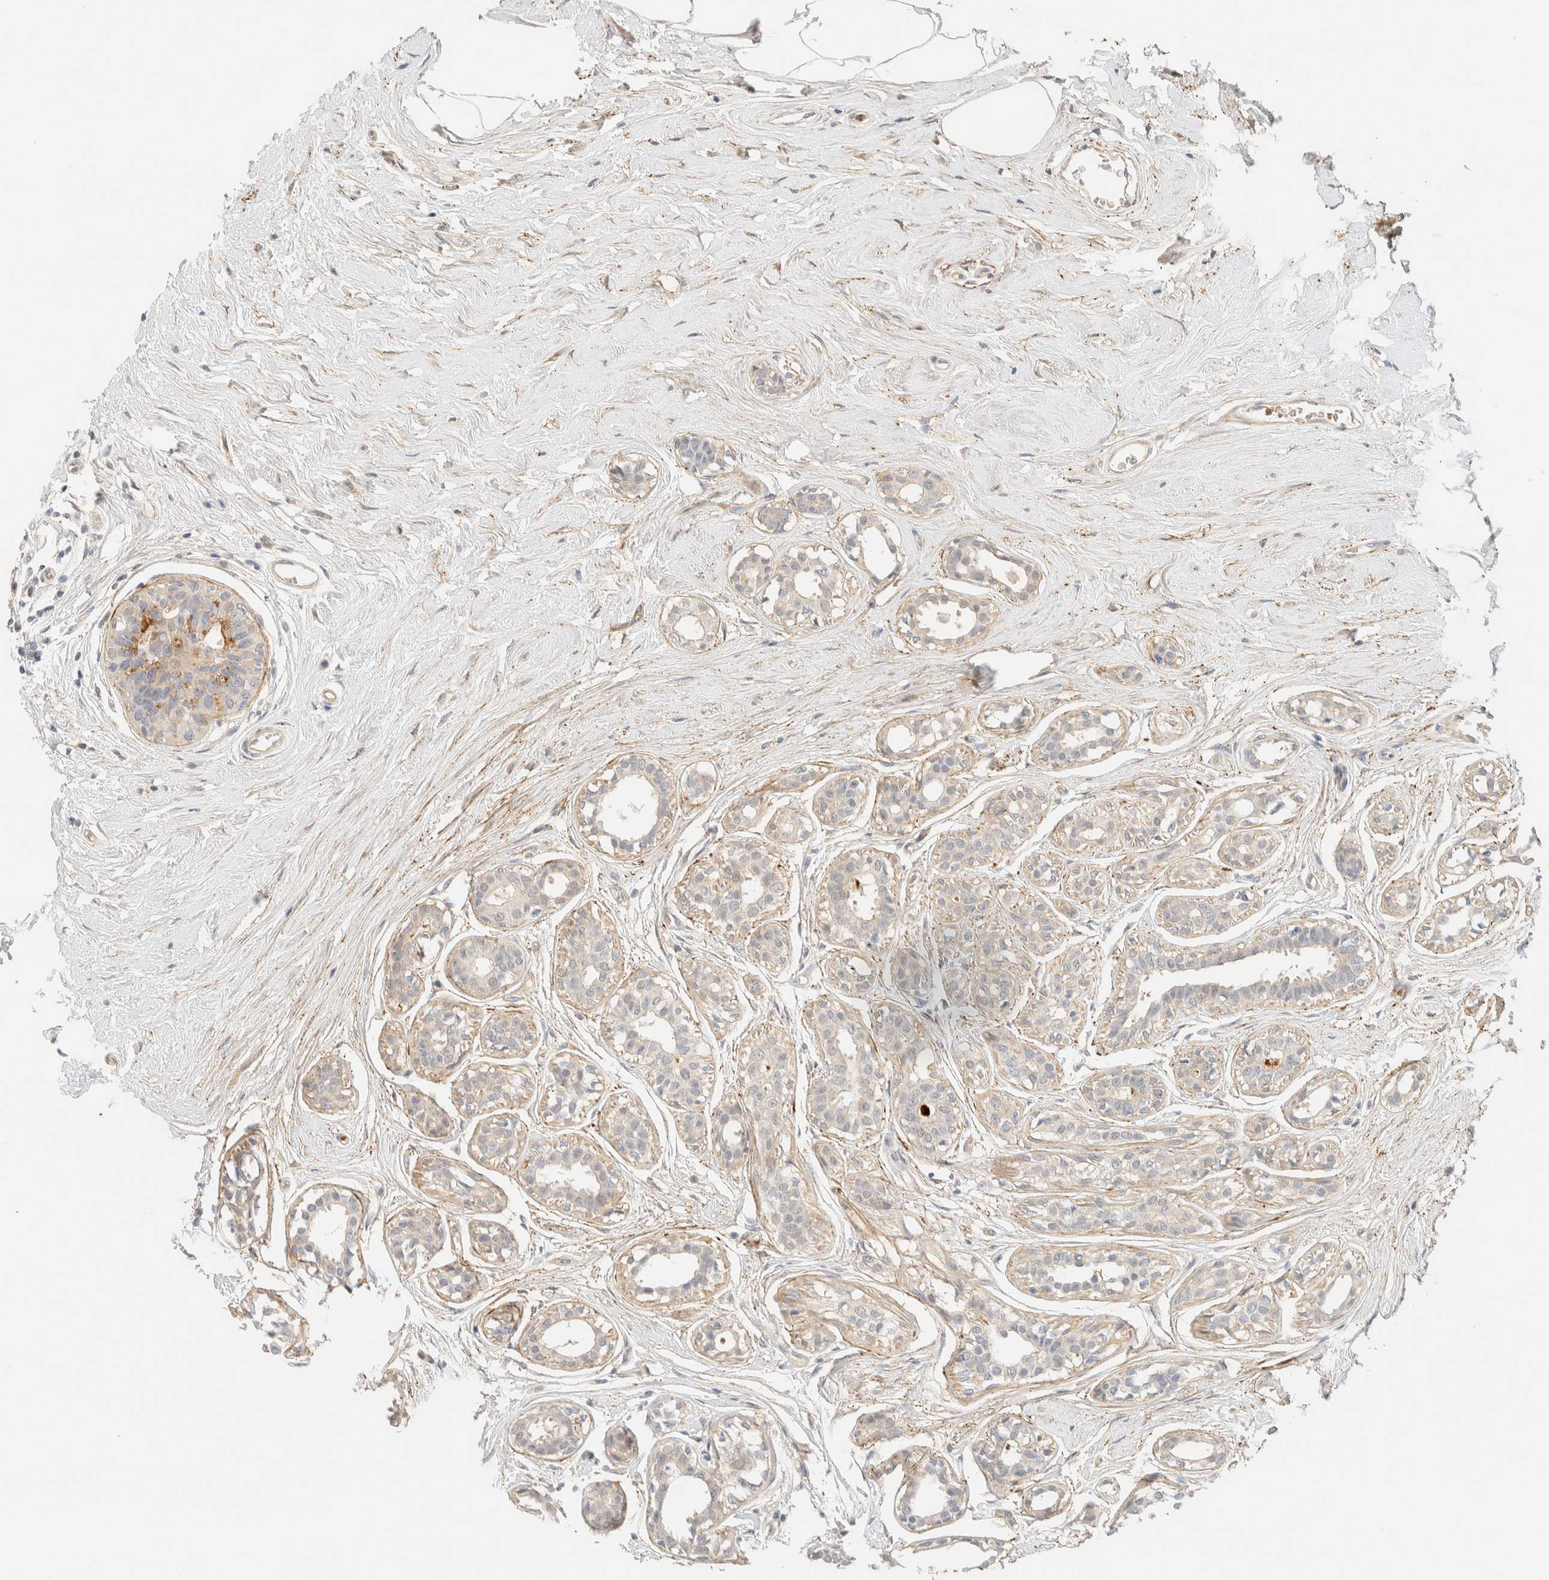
{"staining": {"intensity": "negative", "quantity": "none", "location": "none"}, "tissue": "breast cancer", "cell_type": "Tumor cells", "image_type": "cancer", "snomed": [{"axis": "morphology", "description": "Duct carcinoma"}, {"axis": "topography", "description": "Breast"}], "caption": "Immunohistochemical staining of human intraductal carcinoma (breast) displays no significant staining in tumor cells.", "gene": "TNK1", "patient": {"sex": "female", "age": 55}}